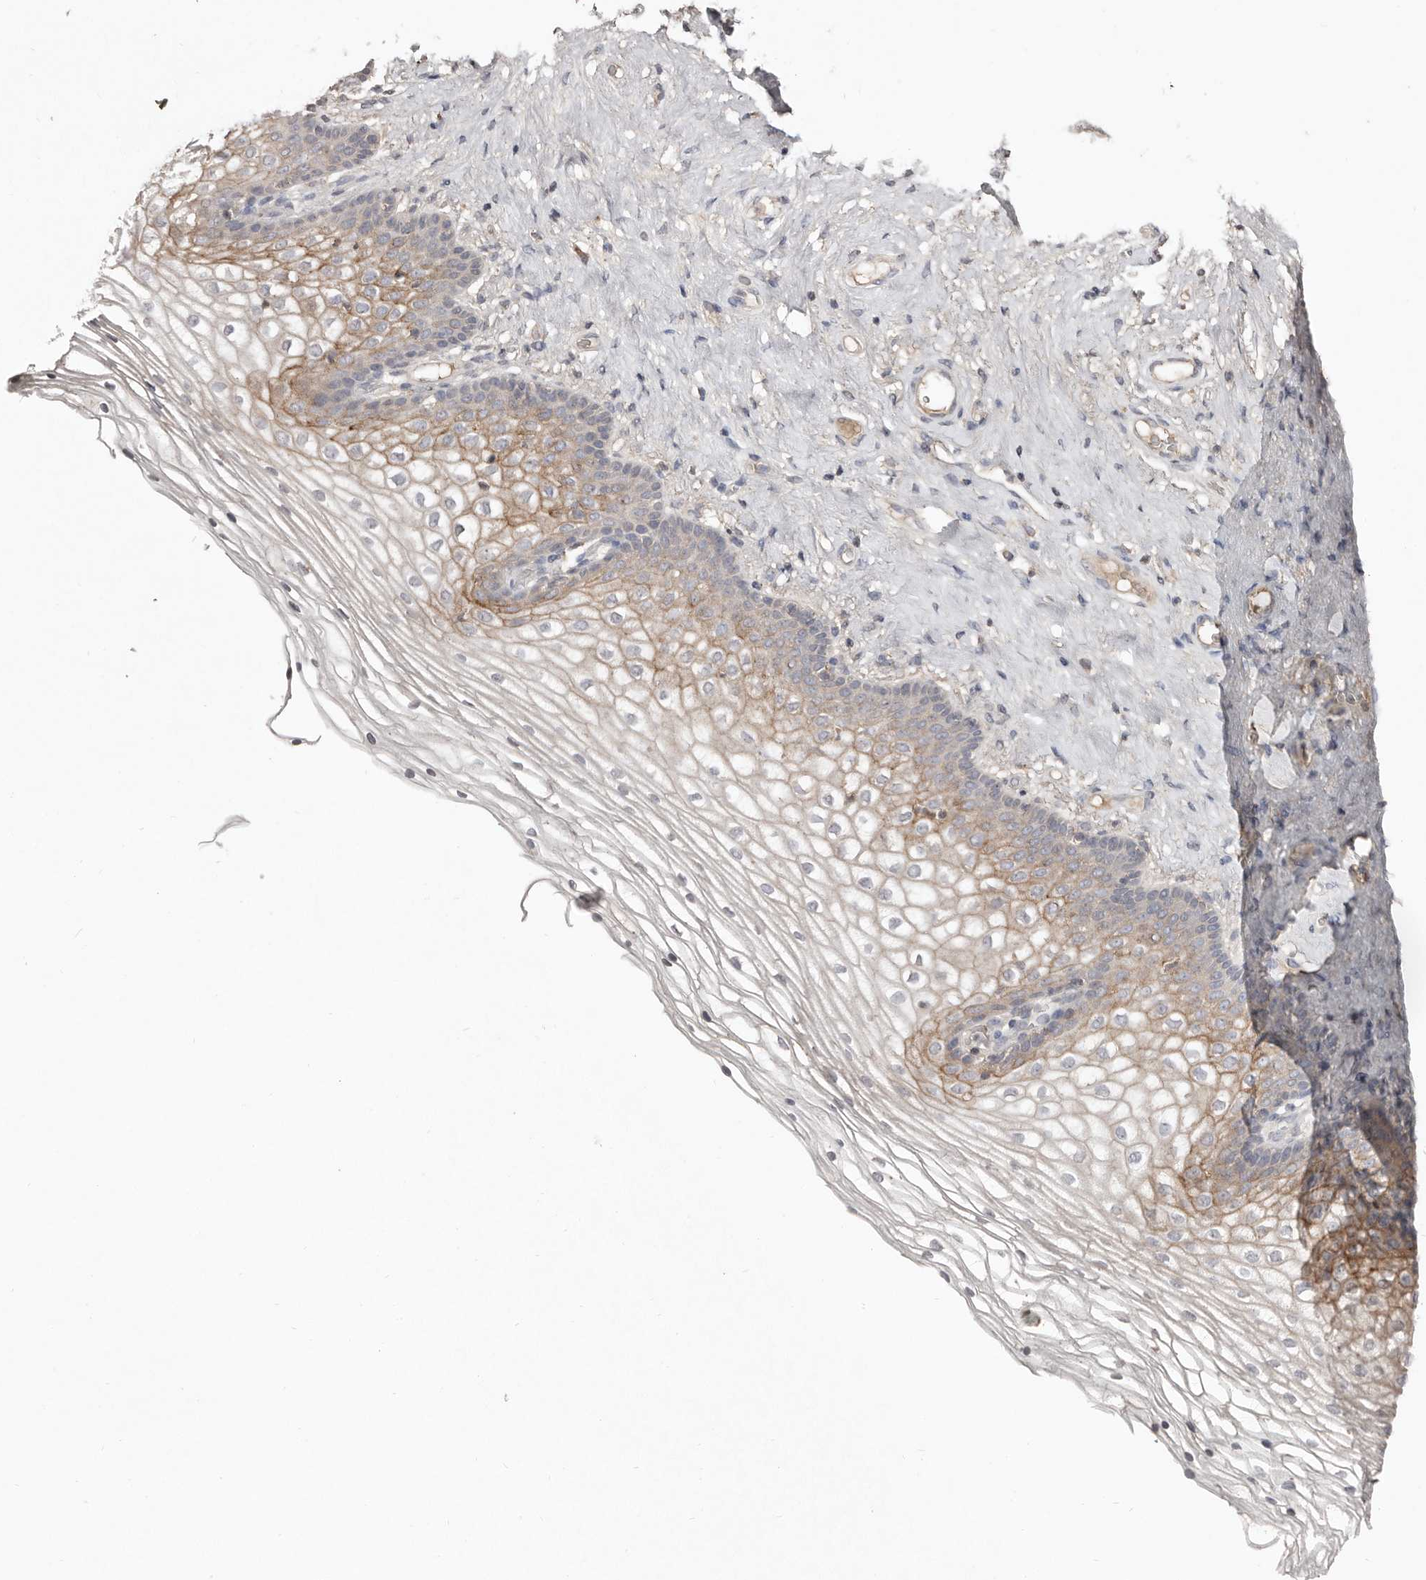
{"staining": {"intensity": "moderate", "quantity": "25%-75%", "location": "cytoplasmic/membranous"}, "tissue": "vagina", "cell_type": "Squamous epithelial cells", "image_type": "normal", "snomed": [{"axis": "morphology", "description": "Normal tissue, NOS"}, {"axis": "topography", "description": "Vagina"}], "caption": "Unremarkable vagina shows moderate cytoplasmic/membranous positivity in approximately 25%-75% of squamous epithelial cells, visualized by immunohistochemistry. (DAB (3,3'-diaminobenzidine) IHC with brightfield microscopy, high magnification).", "gene": "SLC39A2", "patient": {"sex": "female", "age": 60}}